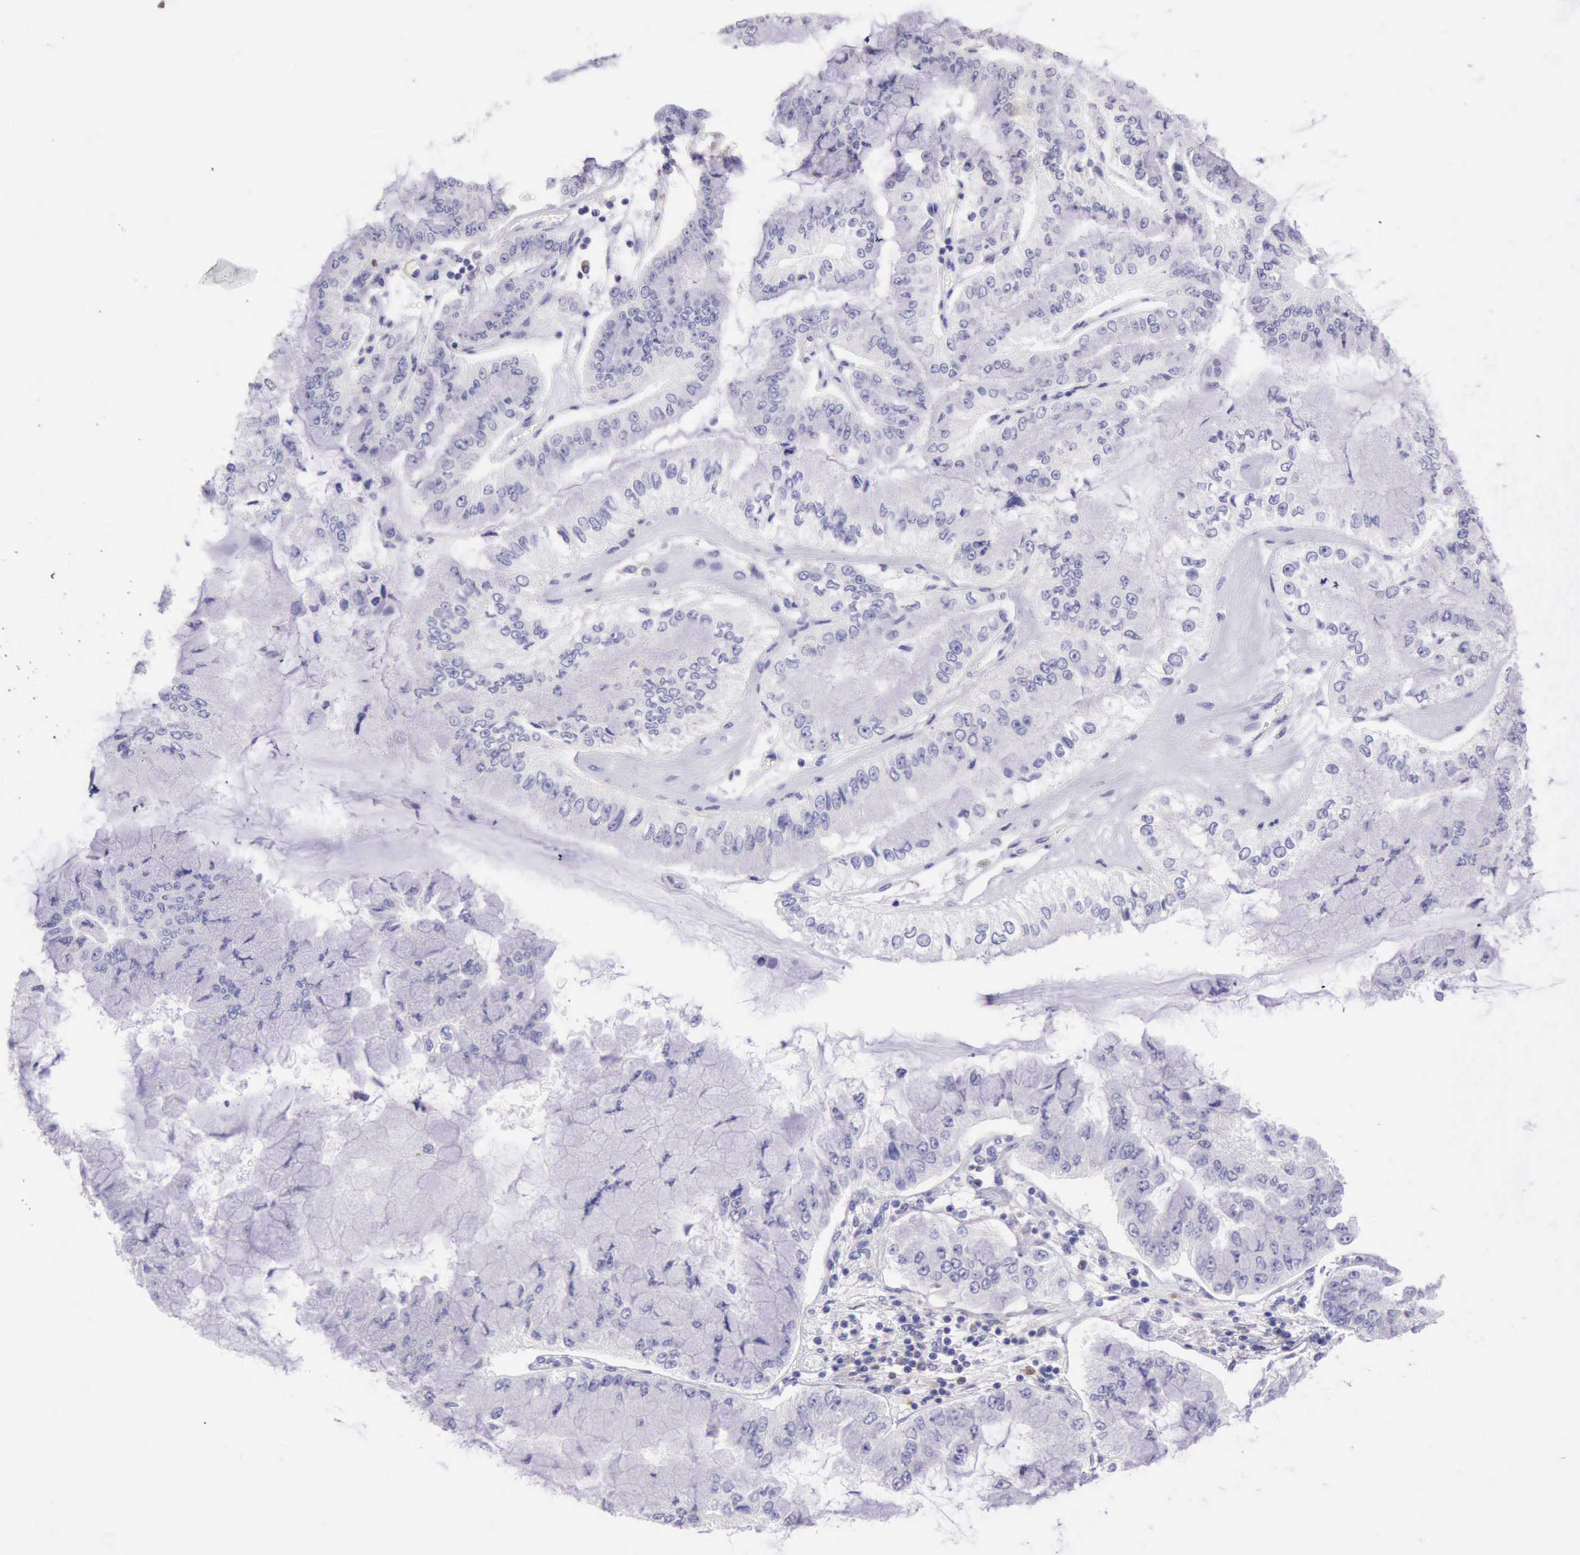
{"staining": {"intensity": "negative", "quantity": "none", "location": "none"}, "tissue": "liver cancer", "cell_type": "Tumor cells", "image_type": "cancer", "snomed": [{"axis": "morphology", "description": "Cholangiocarcinoma"}, {"axis": "topography", "description": "Liver"}], "caption": "DAB immunohistochemical staining of liver cholangiocarcinoma displays no significant expression in tumor cells.", "gene": "BTK", "patient": {"sex": "female", "age": 79}}